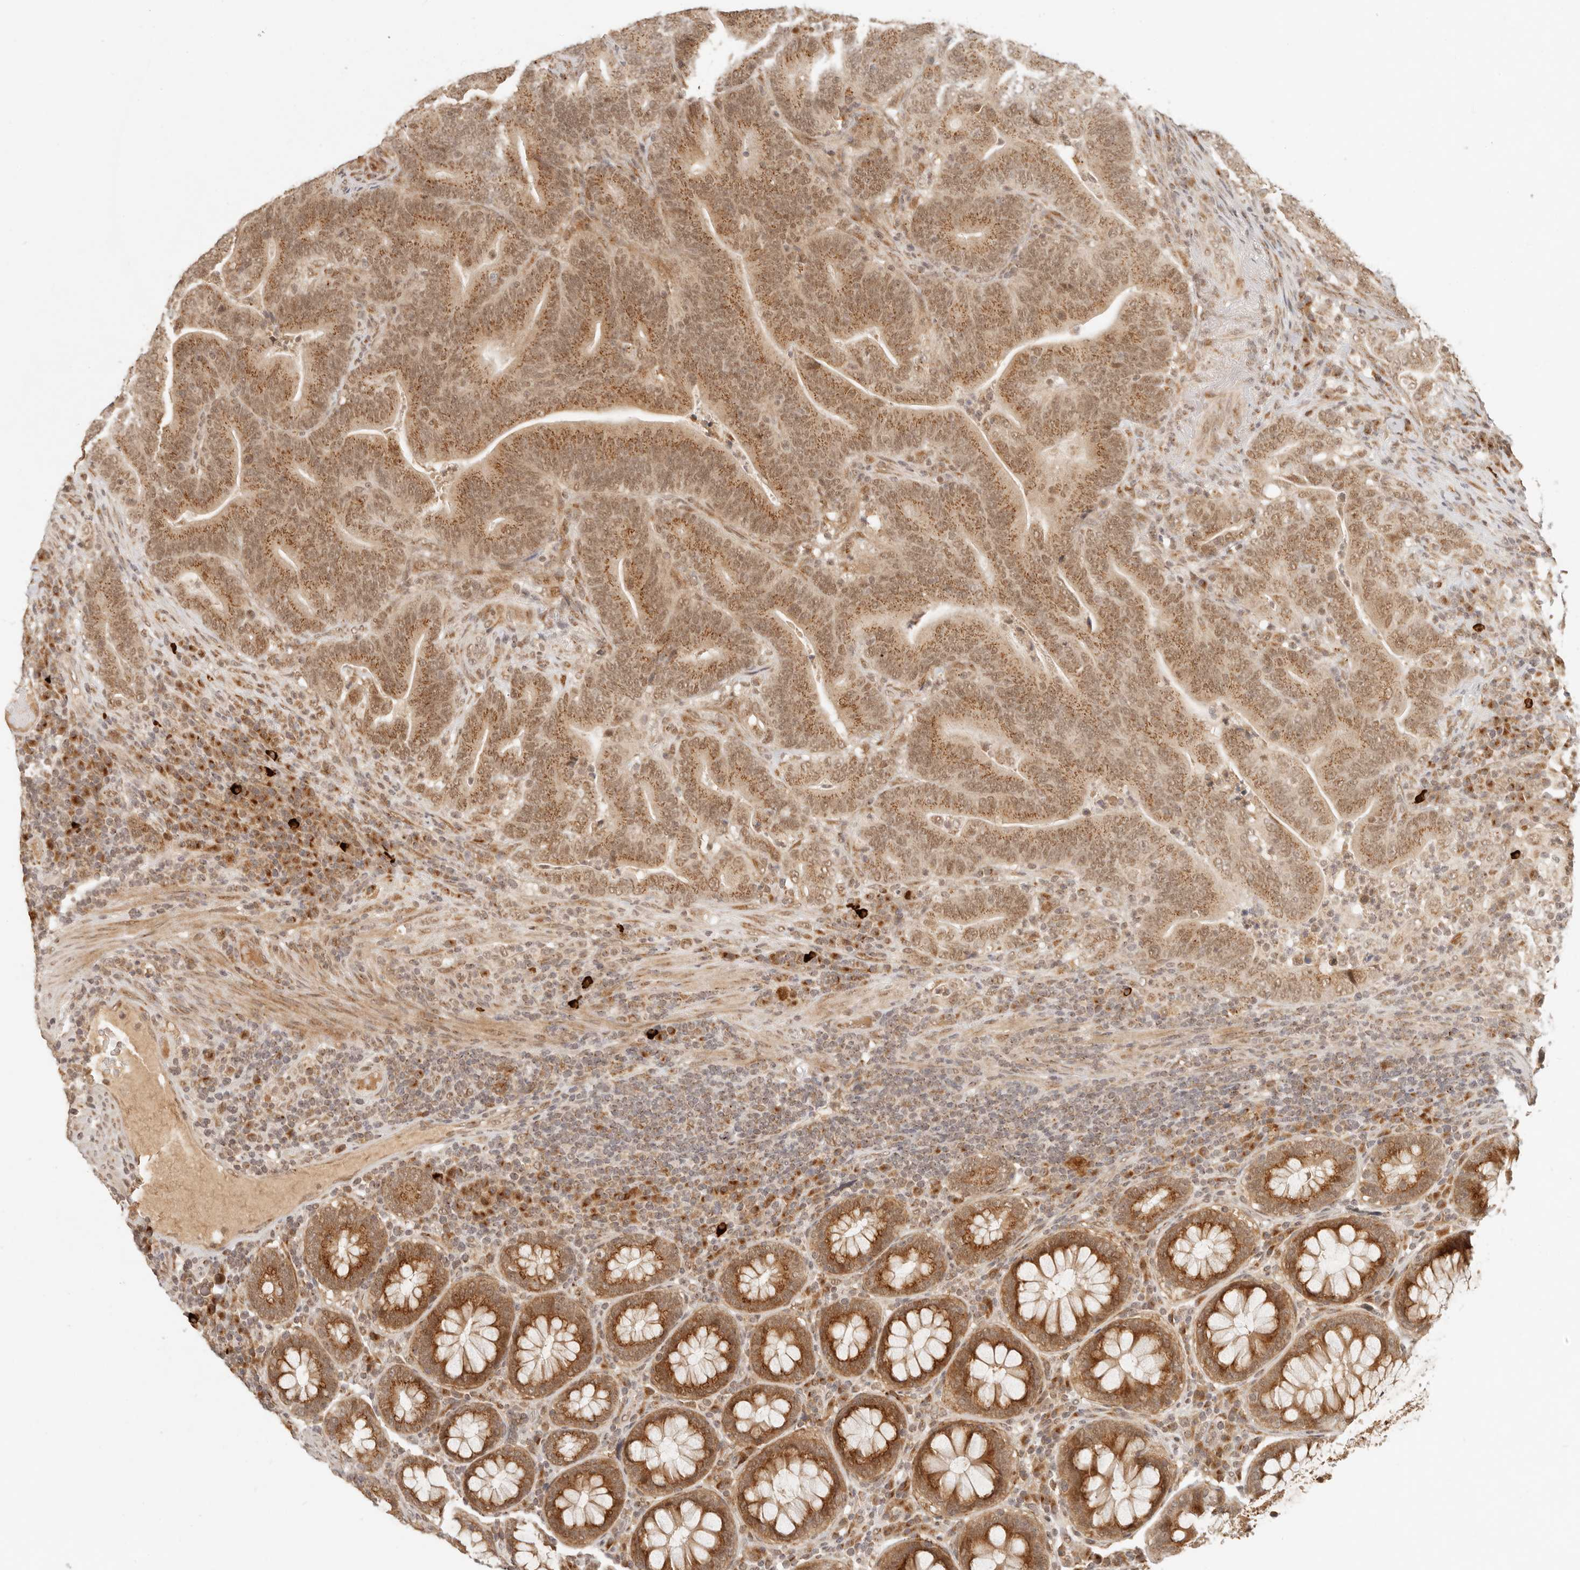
{"staining": {"intensity": "moderate", "quantity": ">75%", "location": "cytoplasmic/membranous,nuclear"}, "tissue": "colorectal cancer", "cell_type": "Tumor cells", "image_type": "cancer", "snomed": [{"axis": "morphology", "description": "Adenocarcinoma, NOS"}, {"axis": "topography", "description": "Colon"}], "caption": "Brown immunohistochemical staining in human colorectal cancer shows moderate cytoplasmic/membranous and nuclear staining in approximately >75% of tumor cells.", "gene": "INTS11", "patient": {"sex": "female", "age": 66}}